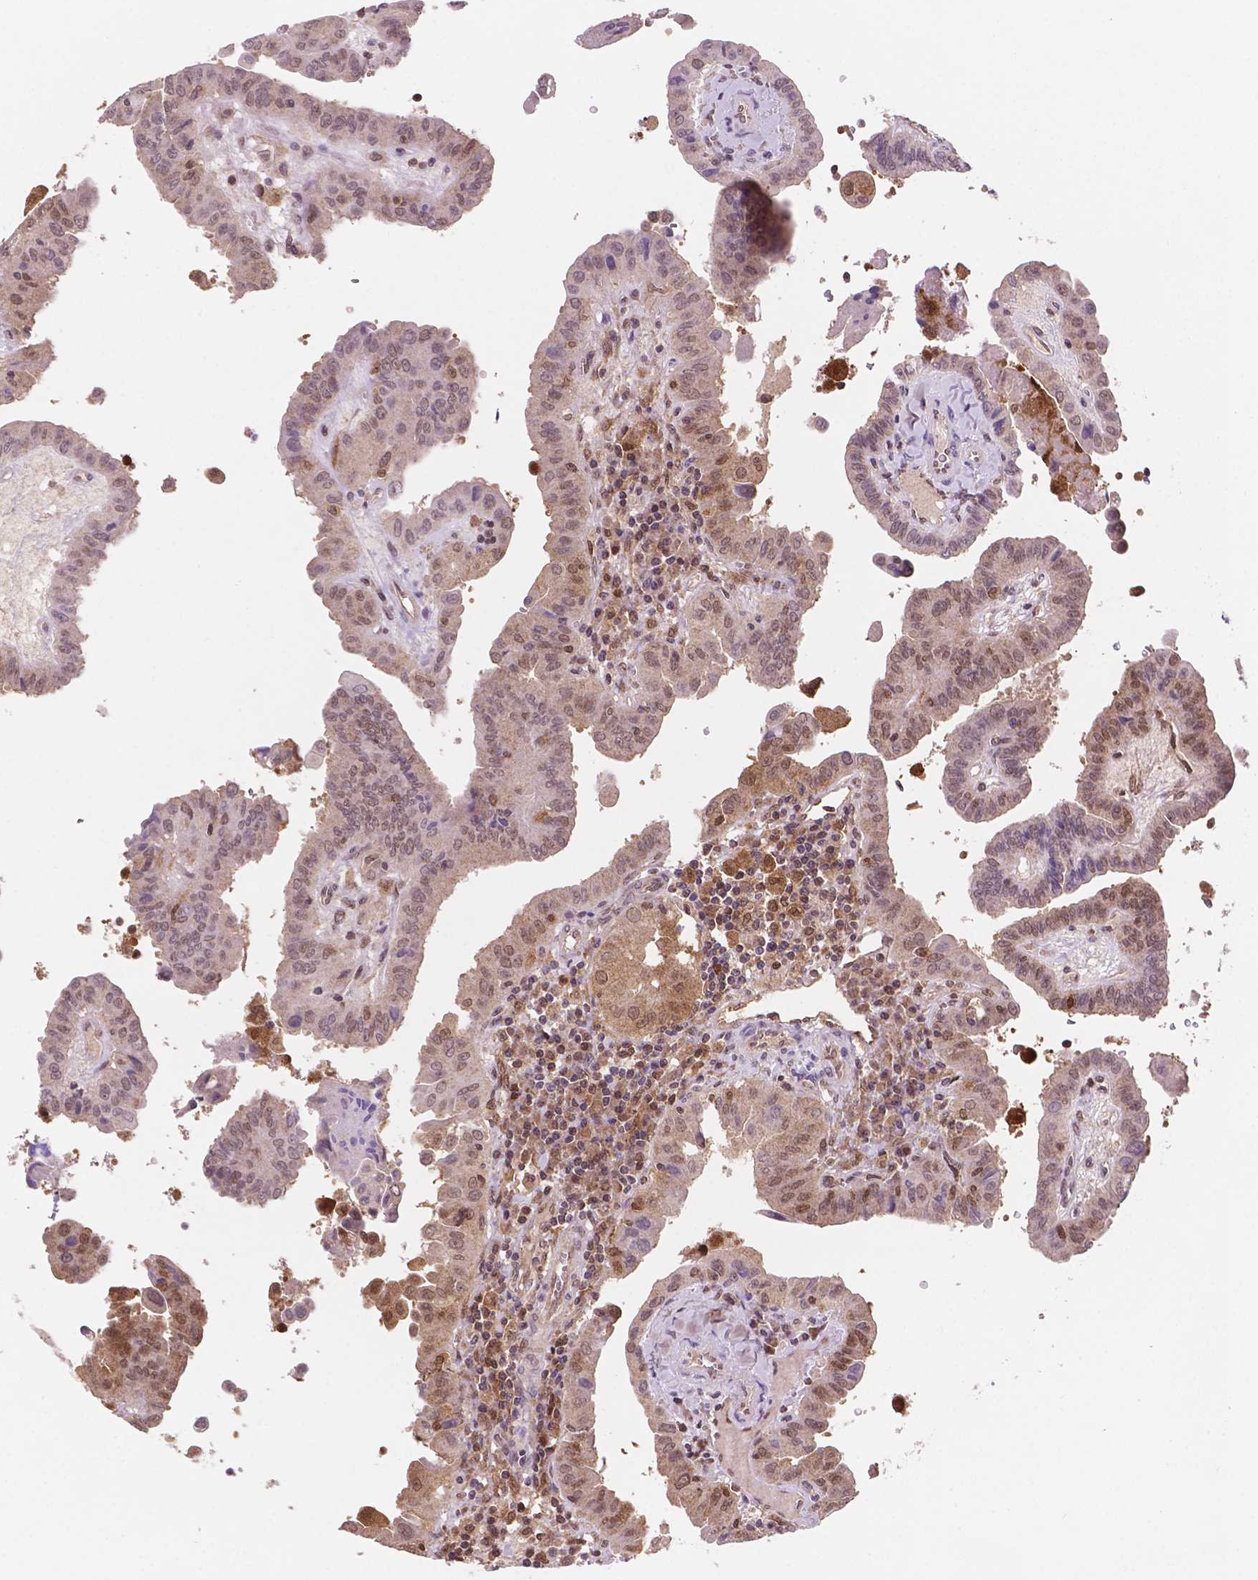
{"staining": {"intensity": "weak", "quantity": "25%-75%", "location": "cytoplasmic/membranous,nuclear"}, "tissue": "thyroid cancer", "cell_type": "Tumor cells", "image_type": "cancer", "snomed": [{"axis": "morphology", "description": "Papillary adenocarcinoma, NOS"}, {"axis": "topography", "description": "Thyroid gland"}], "caption": "Thyroid cancer tissue displays weak cytoplasmic/membranous and nuclear expression in about 25%-75% of tumor cells, visualized by immunohistochemistry.", "gene": "UBE2L6", "patient": {"sex": "female", "age": 37}}